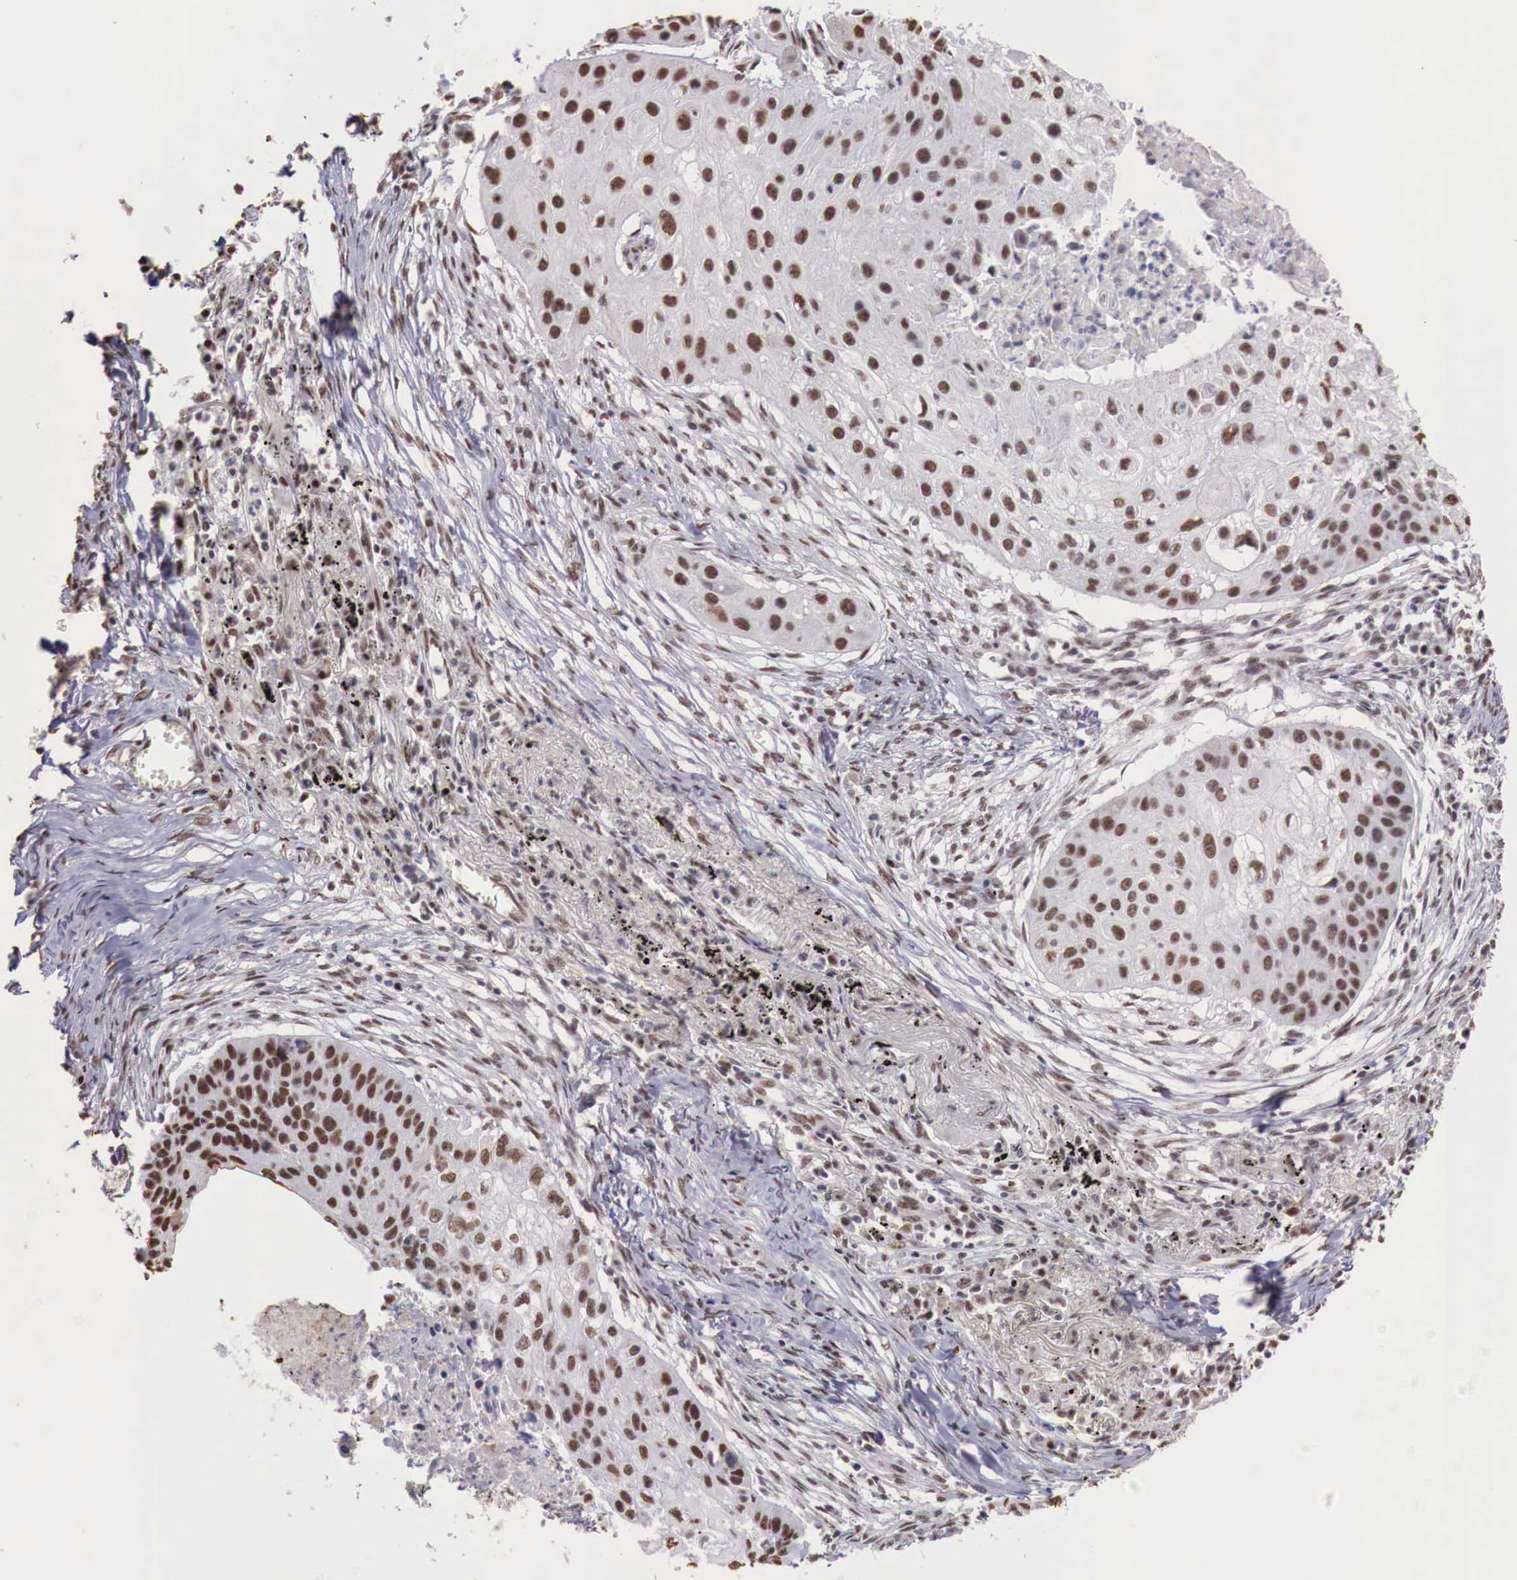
{"staining": {"intensity": "strong", "quantity": ">75%", "location": "cytoplasmic/membranous,nuclear"}, "tissue": "lung cancer", "cell_type": "Tumor cells", "image_type": "cancer", "snomed": [{"axis": "morphology", "description": "Squamous cell carcinoma, NOS"}, {"axis": "topography", "description": "Lung"}], "caption": "High-power microscopy captured an immunohistochemistry (IHC) micrograph of lung cancer (squamous cell carcinoma), revealing strong cytoplasmic/membranous and nuclear expression in approximately >75% of tumor cells.", "gene": "FOXP2", "patient": {"sex": "male", "age": 71}}